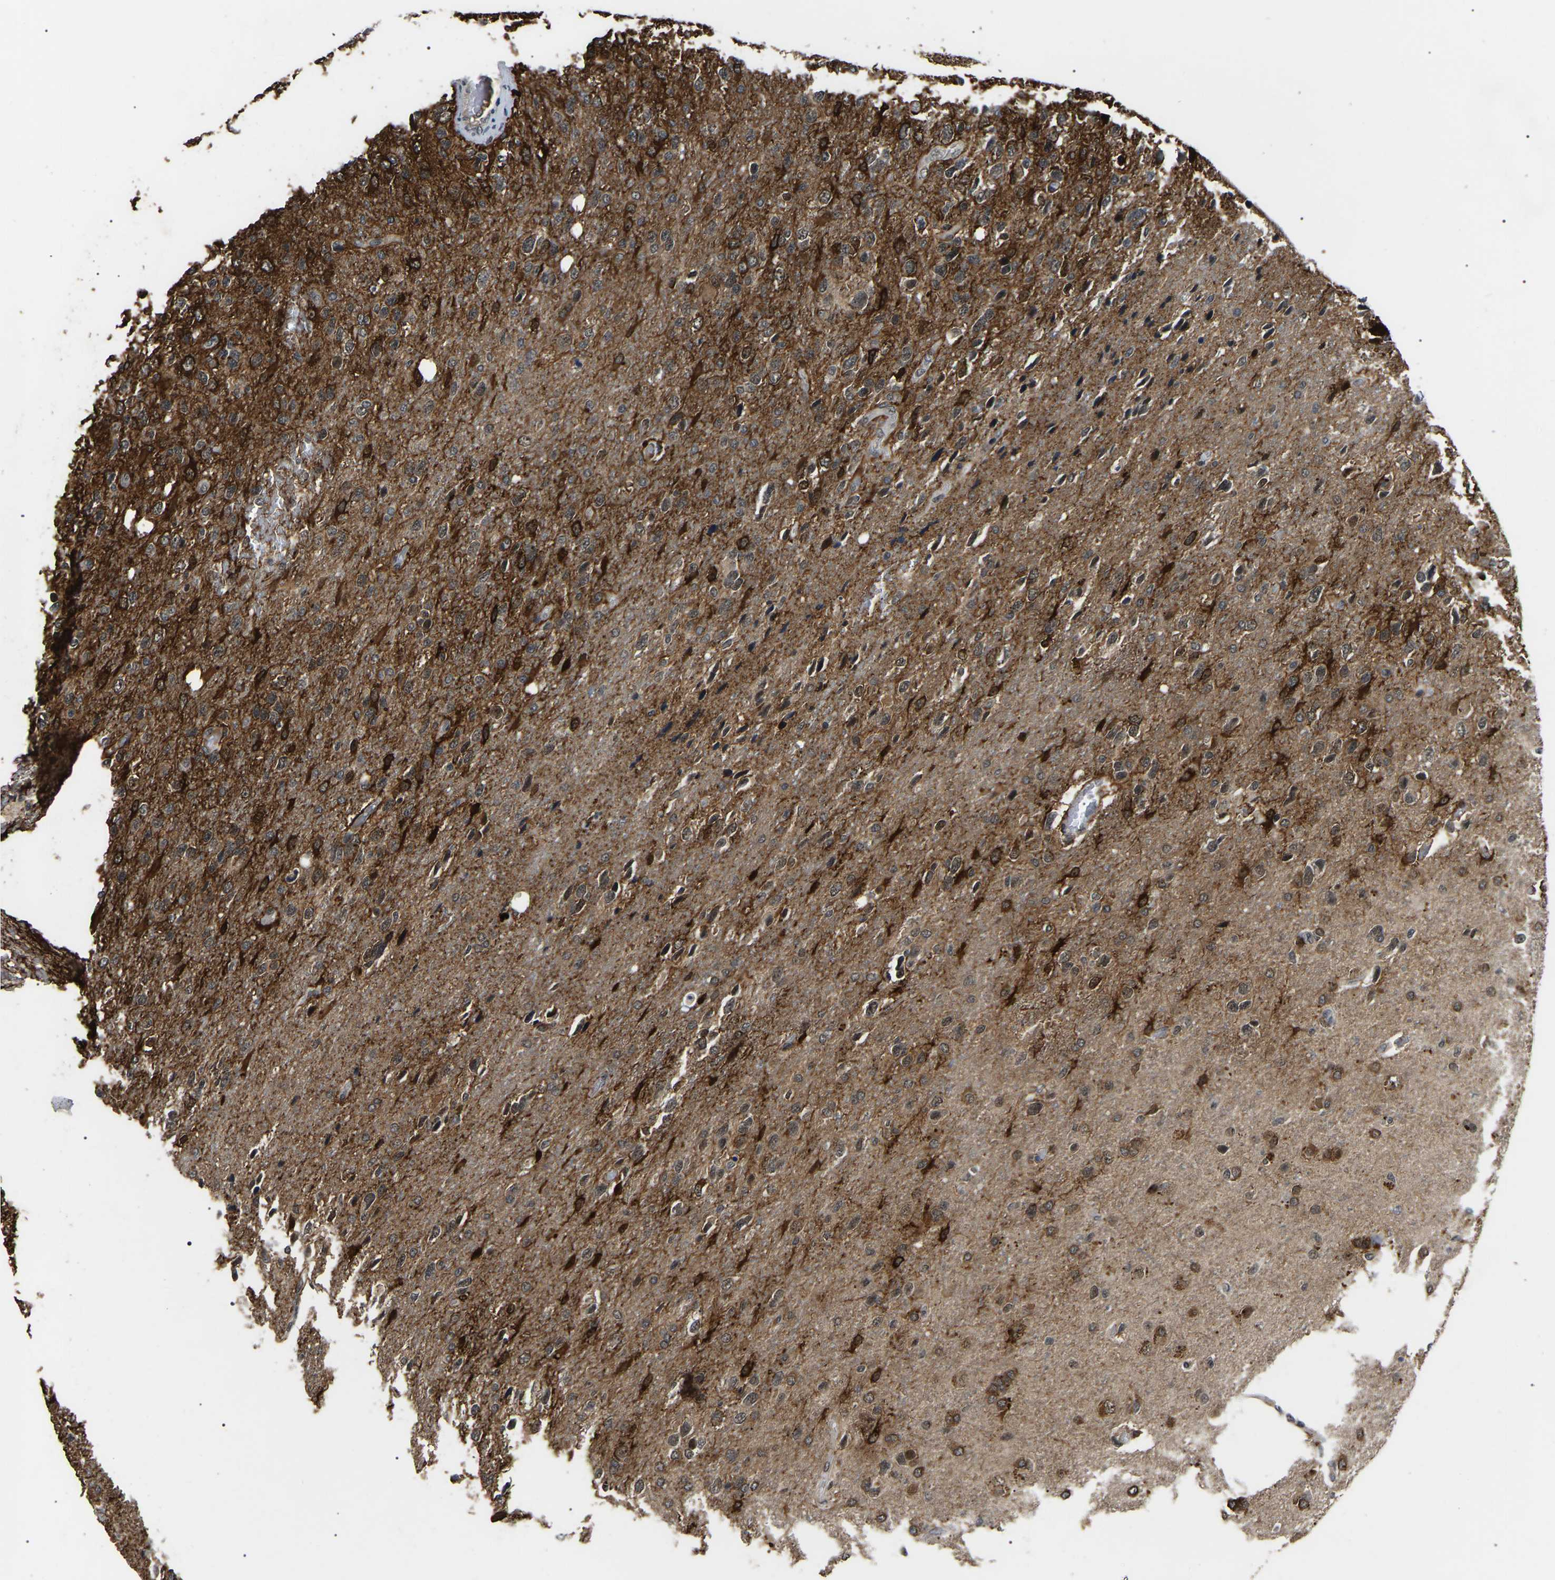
{"staining": {"intensity": "moderate", "quantity": ">75%", "location": "cytoplasmic/membranous"}, "tissue": "glioma", "cell_type": "Tumor cells", "image_type": "cancer", "snomed": [{"axis": "morphology", "description": "Glioma, malignant, High grade"}, {"axis": "topography", "description": "Brain"}], "caption": "A brown stain labels moderate cytoplasmic/membranous expression of a protein in human malignant glioma (high-grade) tumor cells. (DAB (3,3'-diaminobenzidine) IHC with brightfield microscopy, high magnification).", "gene": "PPM1E", "patient": {"sex": "female", "age": 58}}